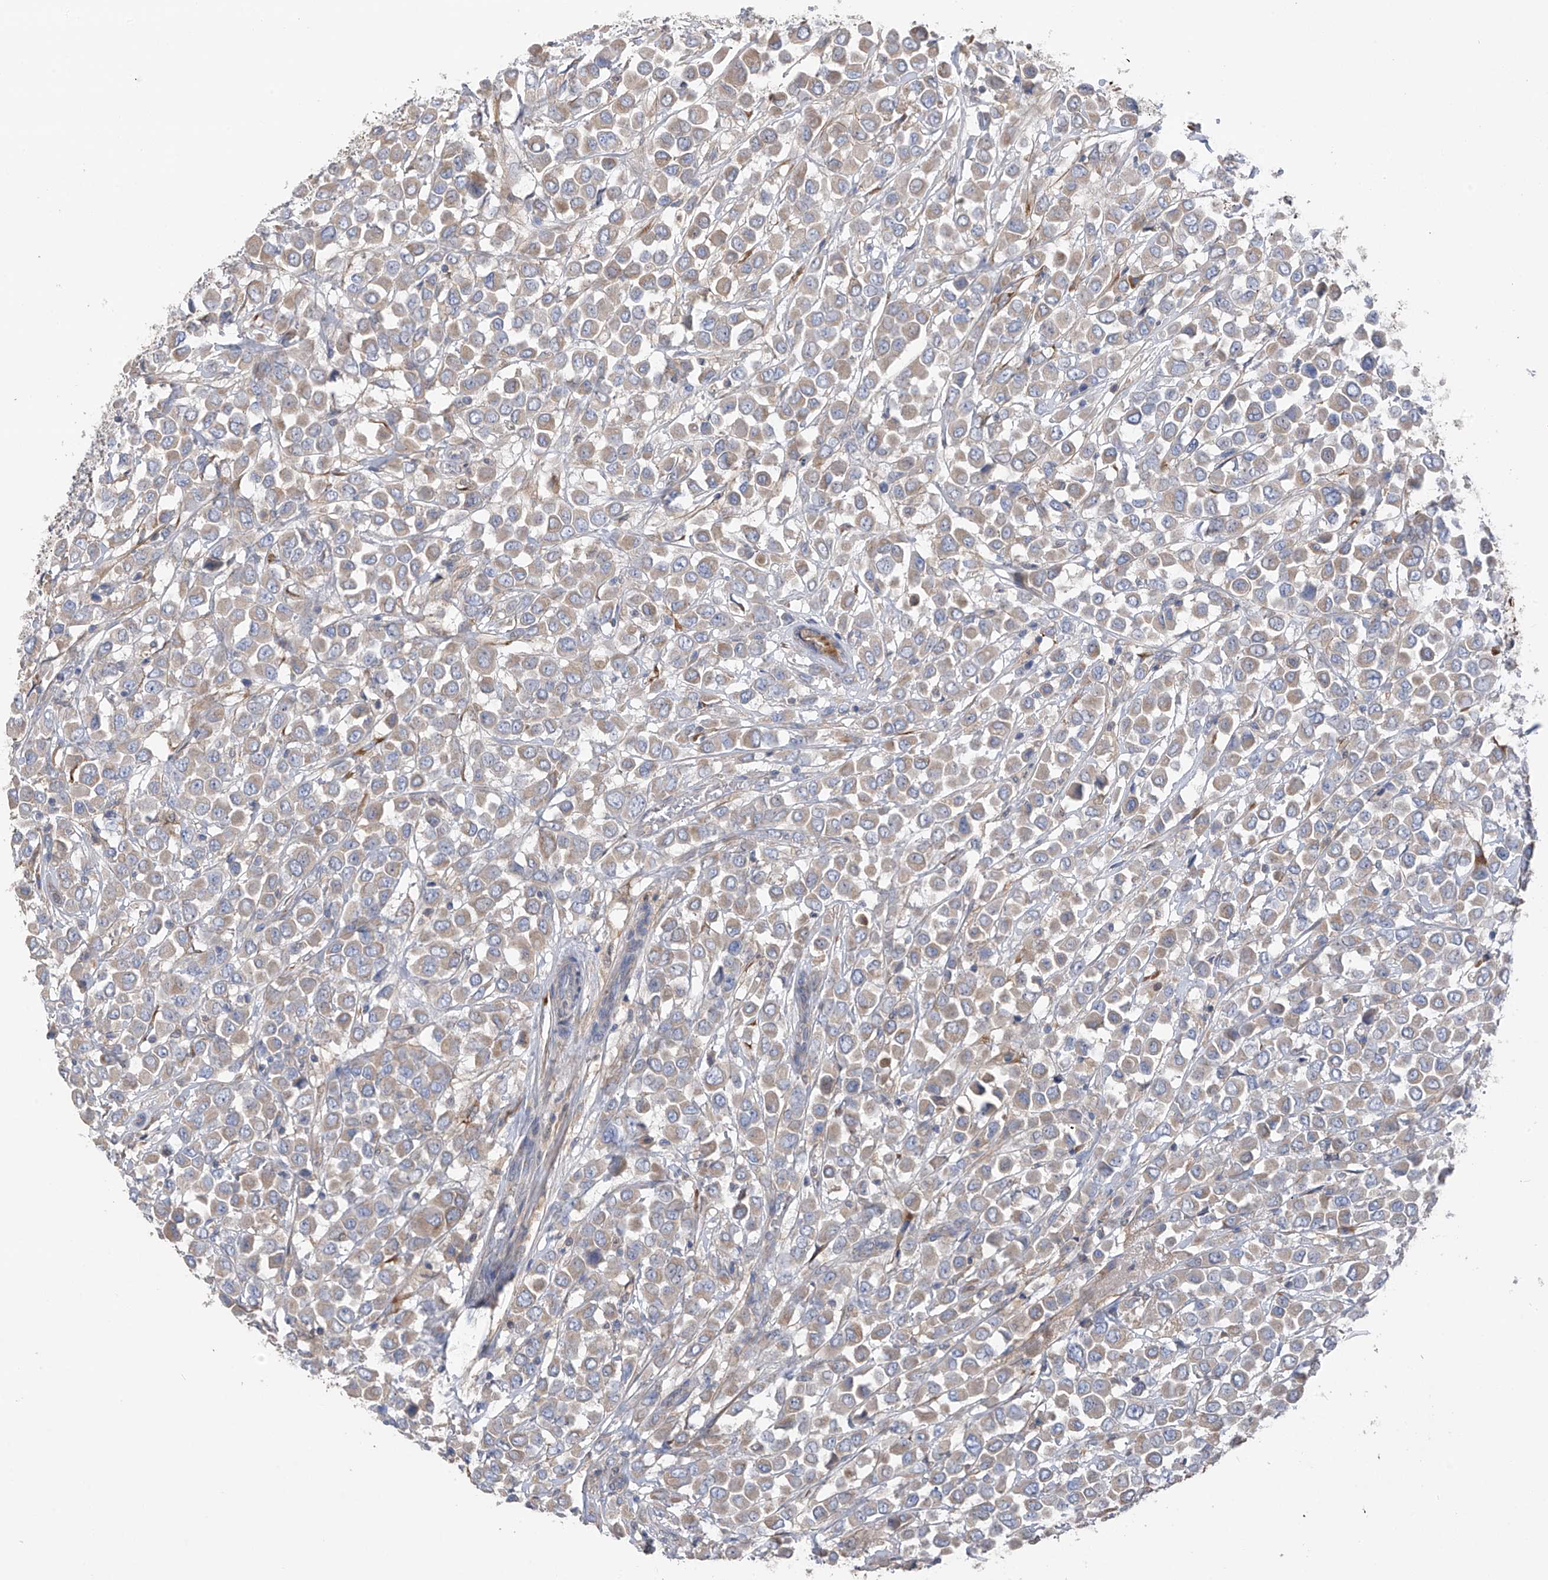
{"staining": {"intensity": "weak", "quantity": "<25%", "location": "cytoplasmic/membranous"}, "tissue": "breast cancer", "cell_type": "Tumor cells", "image_type": "cancer", "snomed": [{"axis": "morphology", "description": "Duct carcinoma"}, {"axis": "topography", "description": "Breast"}], "caption": "The immunohistochemistry histopathology image has no significant positivity in tumor cells of breast cancer (infiltrating ductal carcinoma) tissue.", "gene": "GALNTL6", "patient": {"sex": "female", "age": 61}}